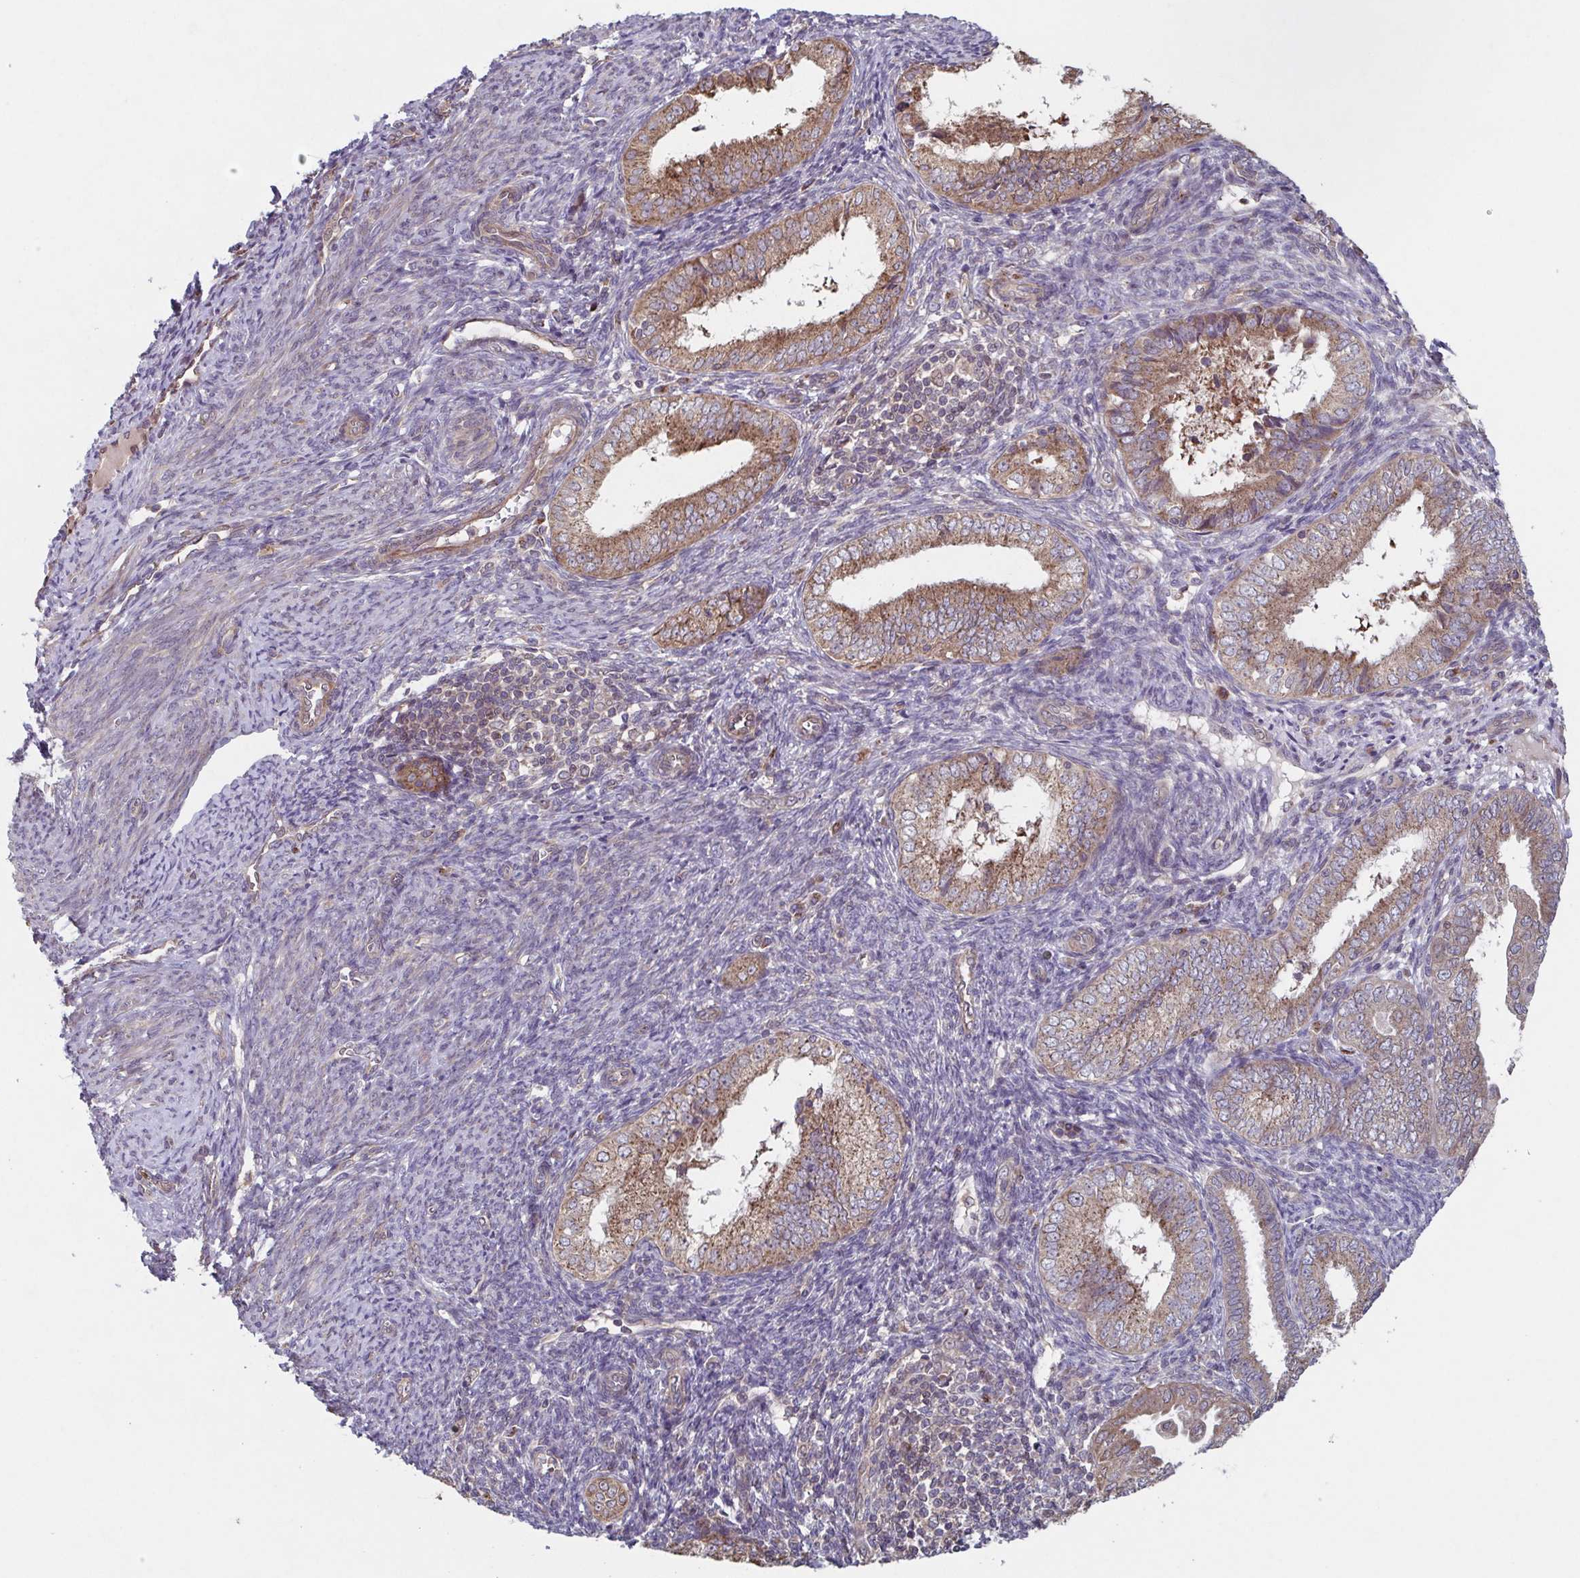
{"staining": {"intensity": "moderate", "quantity": ">75%", "location": "cytoplasmic/membranous"}, "tissue": "endometrial cancer", "cell_type": "Tumor cells", "image_type": "cancer", "snomed": [{"axis": "morphology", "description": "Adenocarcinoma, NOS"}, {"axis": "topography", "description": "Endometrium"}], "caption": "Brown immunohistochemical staining in human adenocarcinoma (endometrial) displays moderate cytoplasmic/membranous positivity in about >75% of tumor cells.", "gene": "COPB1", "patient": {"sex": "female", "age": 55}}